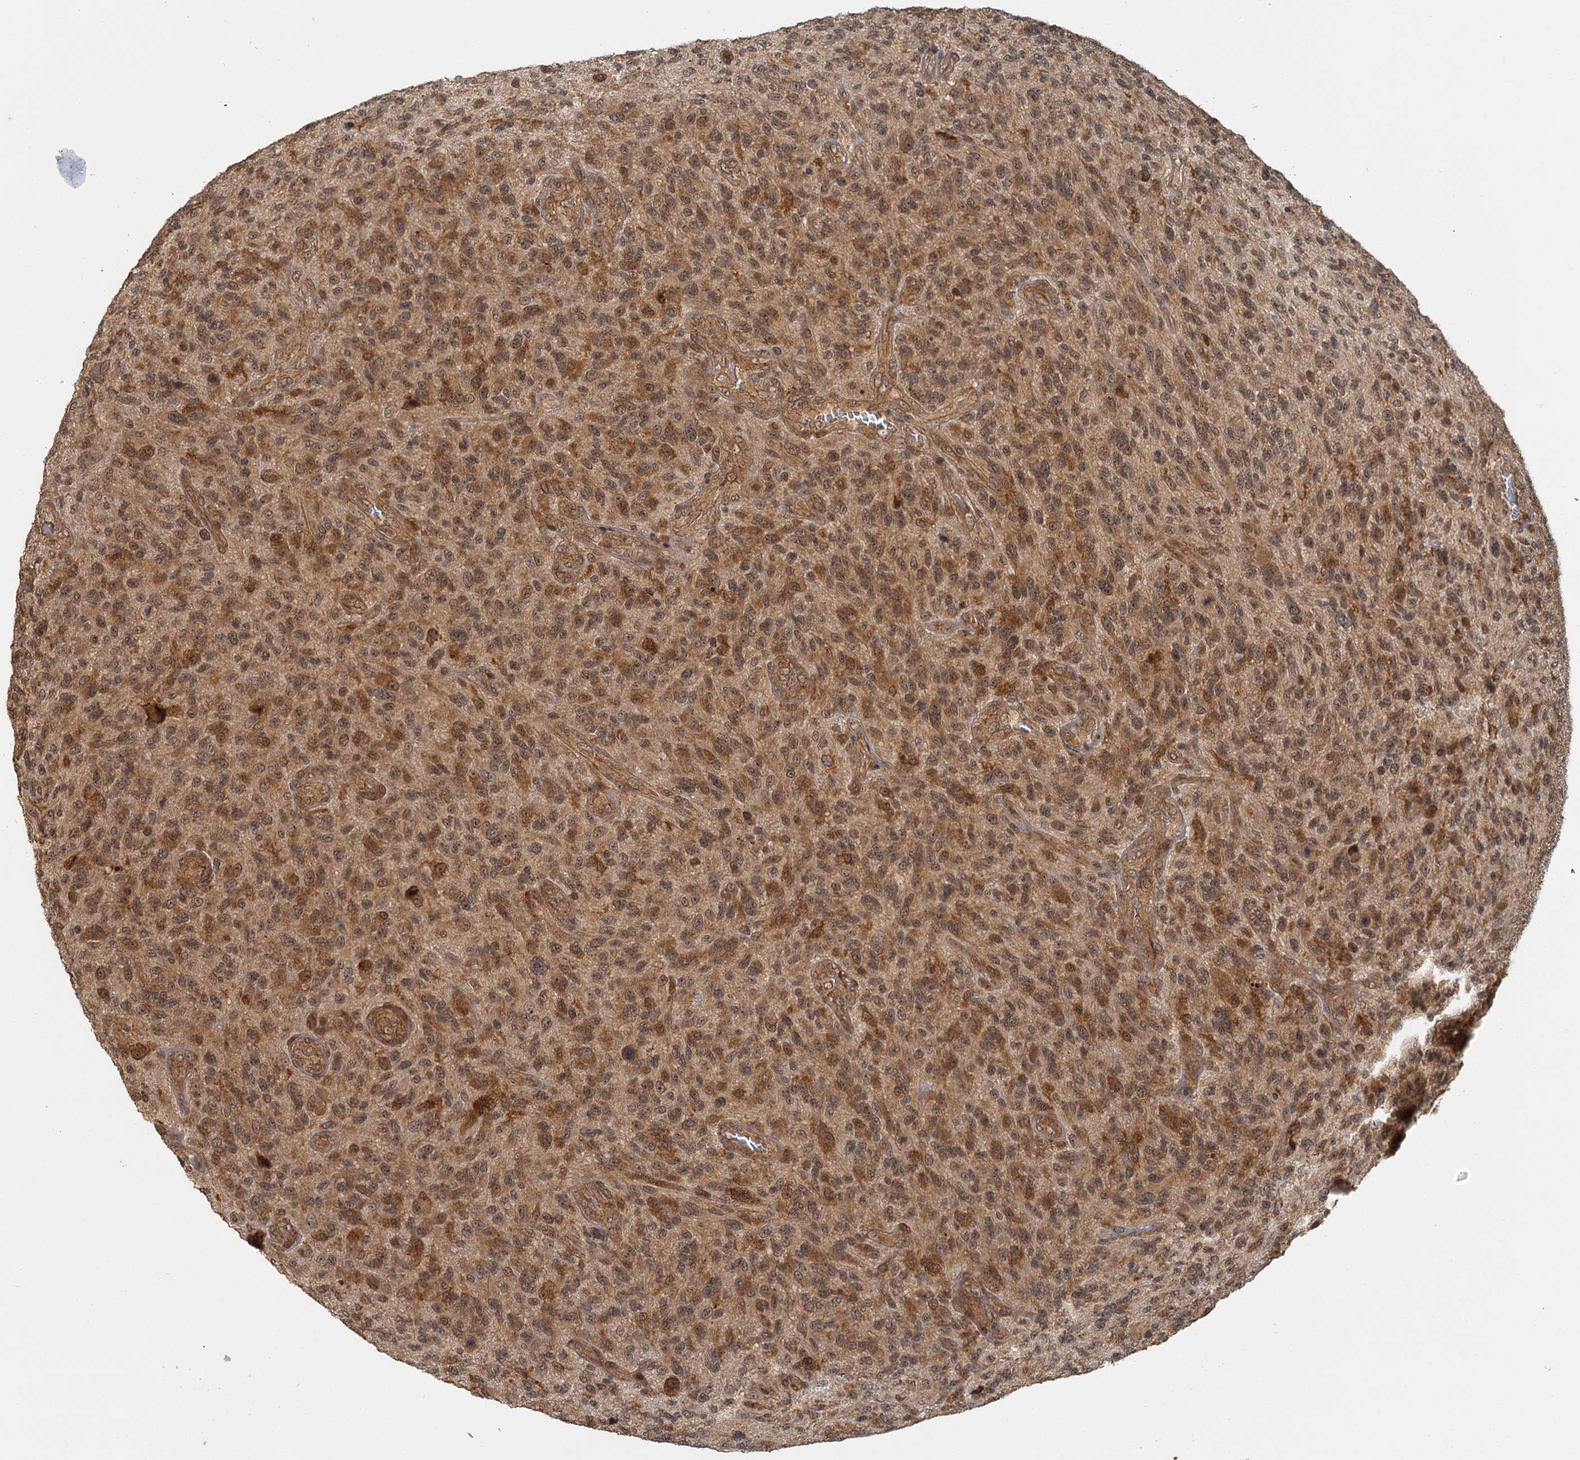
{"staining": {"intensity": "moderate", "quantity": ">75%", "location": "cytoplasmic/membranous,nuclear"}, "tissue": "glioma", "cell_type": "Tumor cells", "image_type": "cancer", "snomed": [{"axis": "morphology", "description": "Glioma, malignant, High grade"}, {"axis": "topography", "description": "Brain"}], "caption": "Immunohistochemistry (IHC) staining of high-grade glioma (malignant), which shows medium levels of moderate cytoplasmic/membranous and nuclear staining in about >75% of tumor cells indicating moderate cytoplasmic/membranous and nuclear protein staining. The staining was performed using DAB (3,3'-diaminobenzidine) (brown) for protein detection and nuclei were counterstained in hematoxylin (blue).", "gene": "ZNF549", "patient": {"sex": "male", "age": 47}}